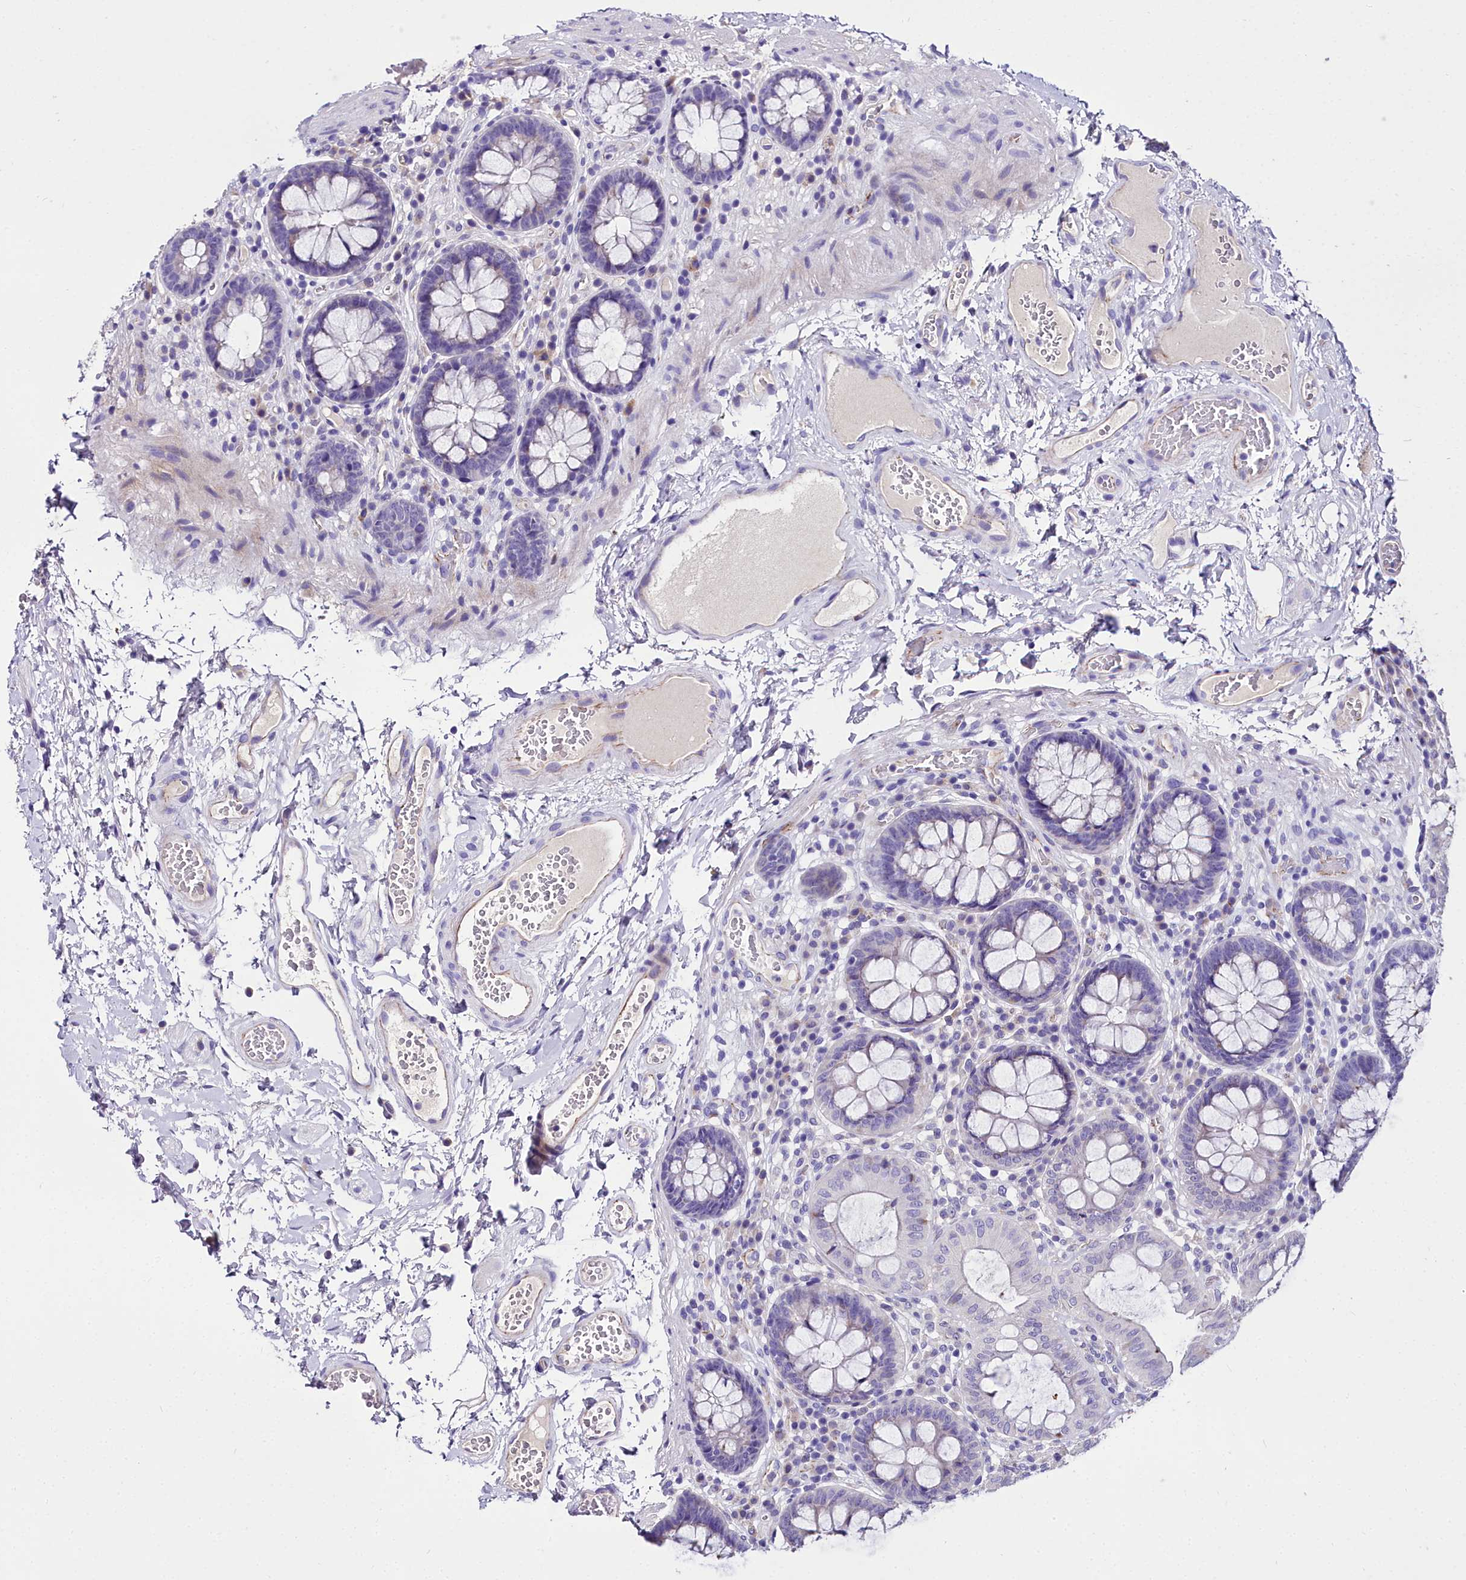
{"staining": {"intensity": "negative", "quantity": "none", "location": "none"}, "tissue": "colon", "cell_type": "Endothelial cells", "image_type": "normal", "snomed": [{"axis": "morphology", "description": "Normal tissue, NOS"}, {"axis": "topography", "description": "Colon"}], "caption": "Protein analysis of unremarkable colon reveals no significant staining in endothelial cells. Brightfield microscopy of immunohistochemistry stained with DAB (3,3'-diaminobenzidine) (brown) and hematoxylin (blue), captured at high magnification.", "gene": "MS4A18", "patient": {"sex": "male", "age": 84}}